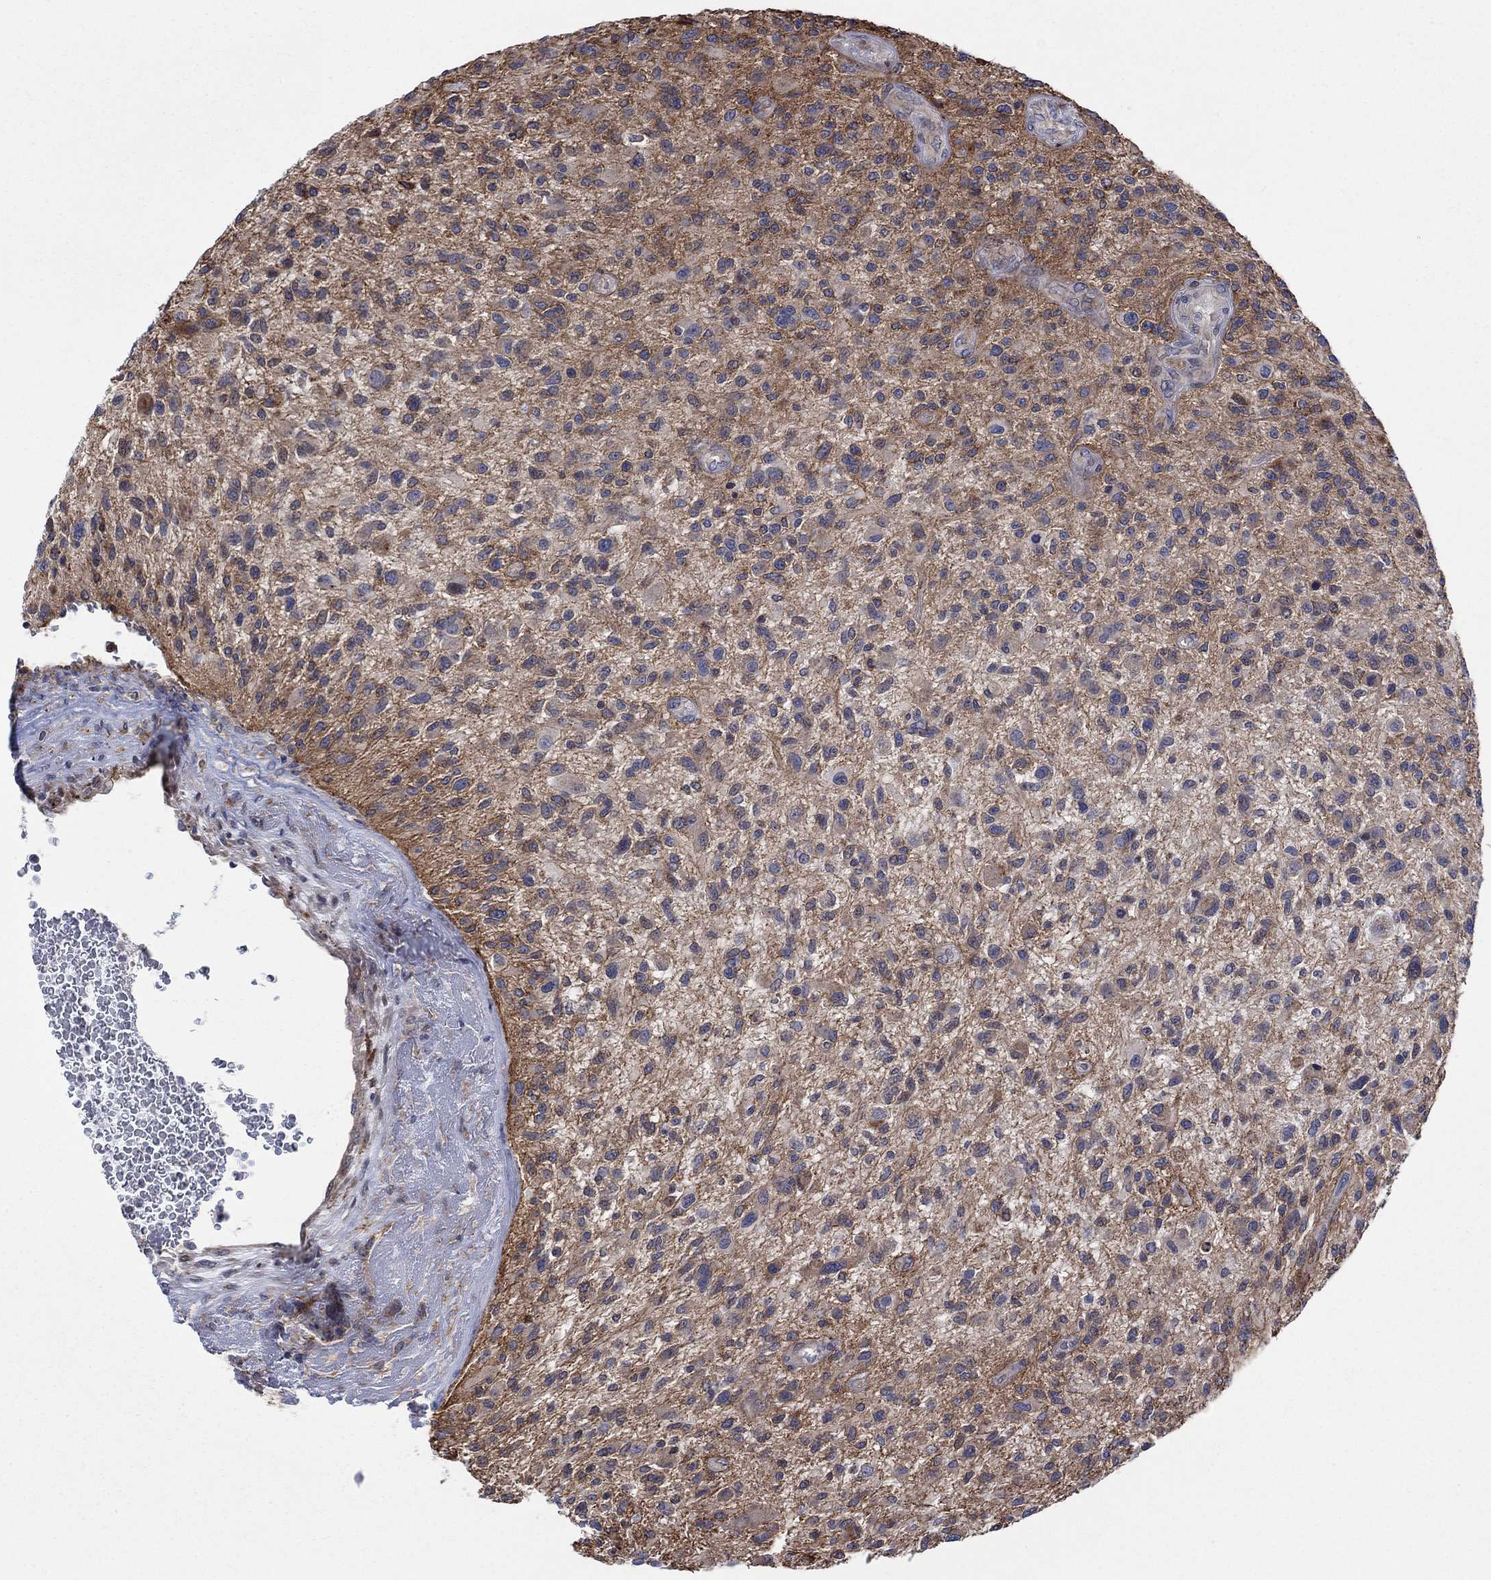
{"staining": {"intensity": "strong", "quantity": "25%-75%", "location": "cytoplasmic/membranous"}, "tissue": "glioma", "cell_type": "Tumor cells", "image_type": "cancer", "snomed": [{"axis": "morphology", "description": "Glioma, malignant, High grade"}, {"axis": "topography", "description": "Brain"}], "caption": "This image demonstrates IHC staining of glioma, with high strong cytoplasmic/membranous positivity in approximately 25%-75% of tumor cells.", "gene": "SLC35F2", "patient": {"sex": "male", "age": 47}}